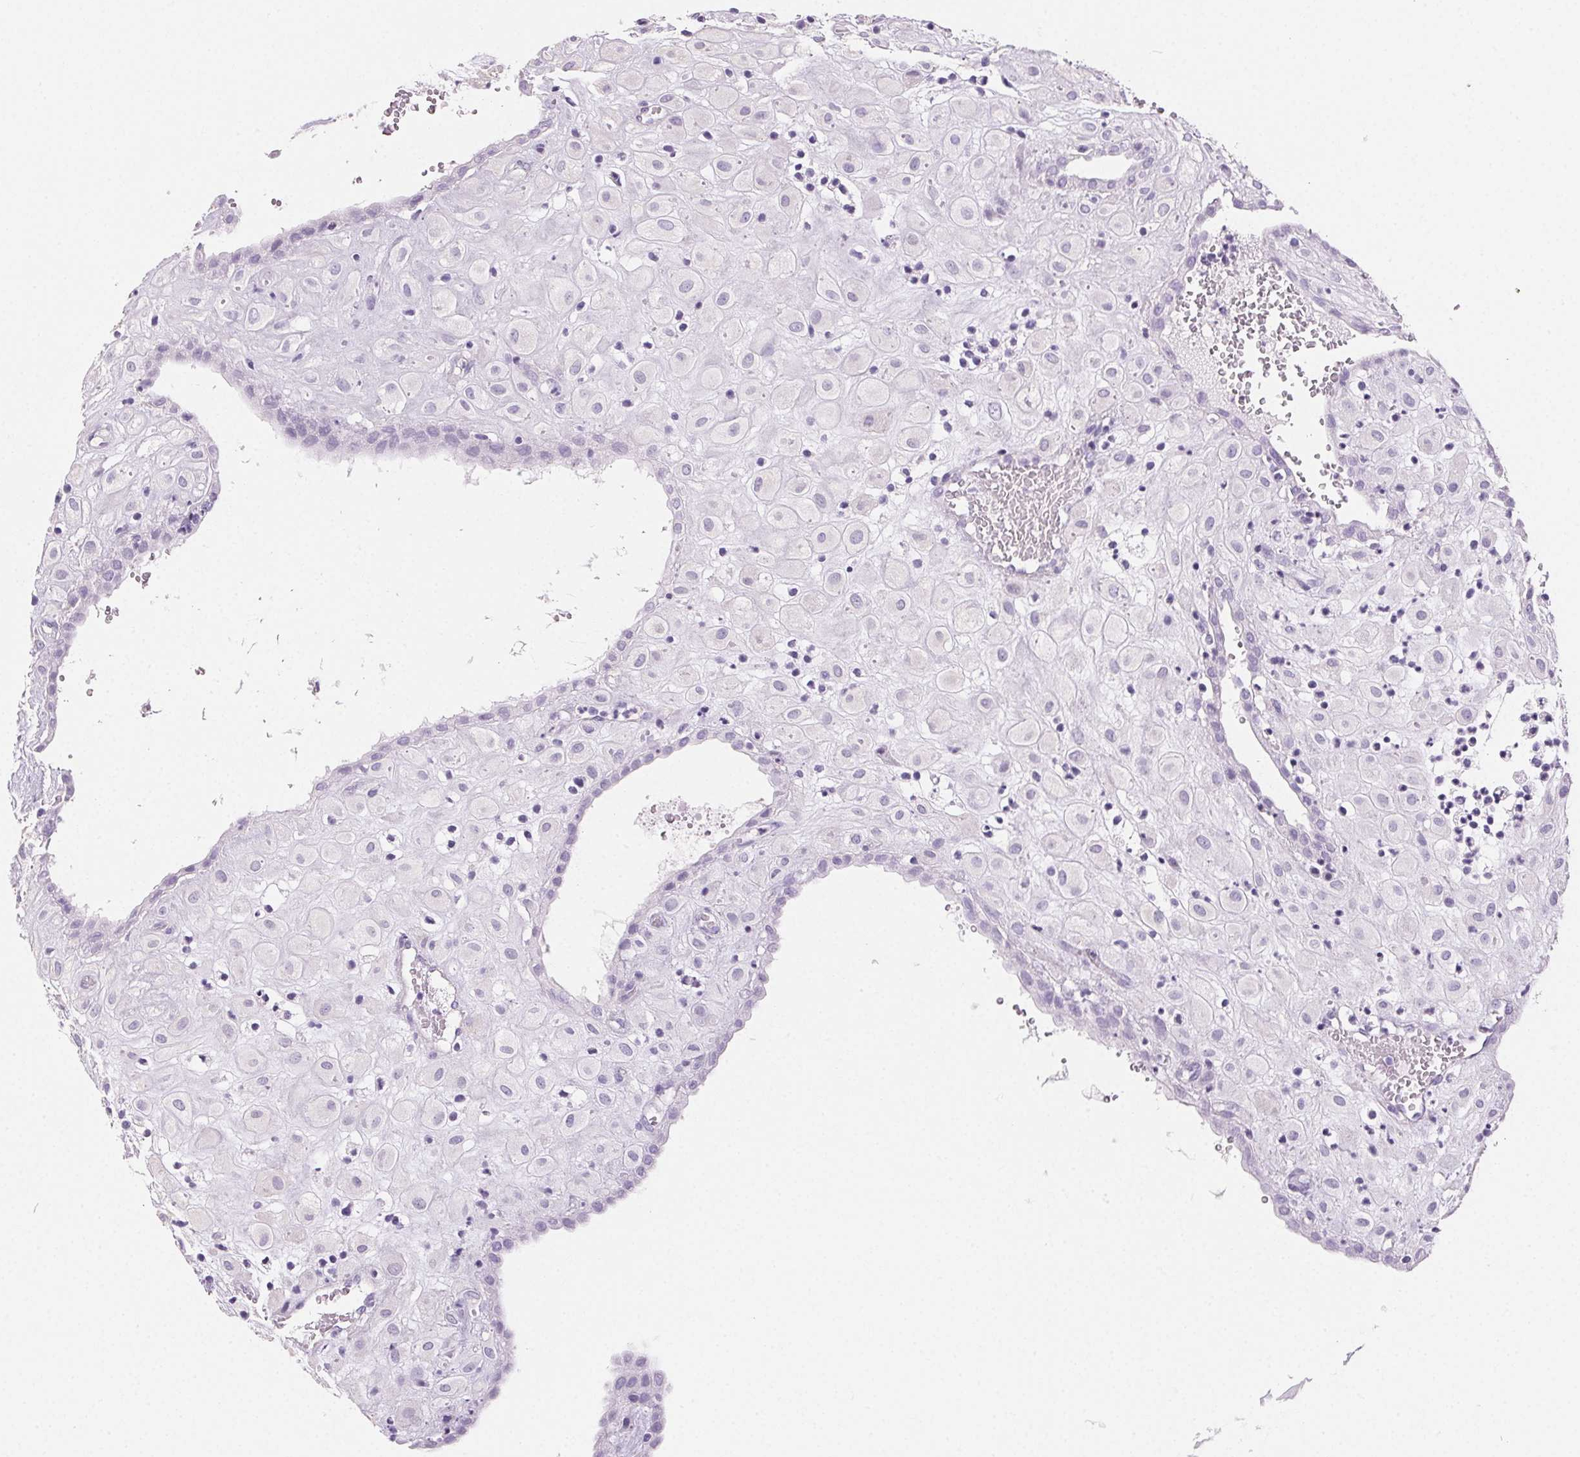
{"staining": {"intensity": "negative", "quantity": "none", "location": "none"}, "tissue": "placenta", "cell_type": "Decidual cells", "image_type": "normal", "snomed": [{"axis": "morphology", "description": "Normal tissue, NOS"}, {"axis": "topography", "description": "Placenta"}], "caption": "This image is of unremarkable placenta stained with immunohistochemistry (IHC) to label a protein in brown with the nuclei are counter-stained blue. There is no staining in decidual cells. Nuclei are stained in blue.", "gene": "PRSS1", "patient": {"sex": "female", "age": 24}}